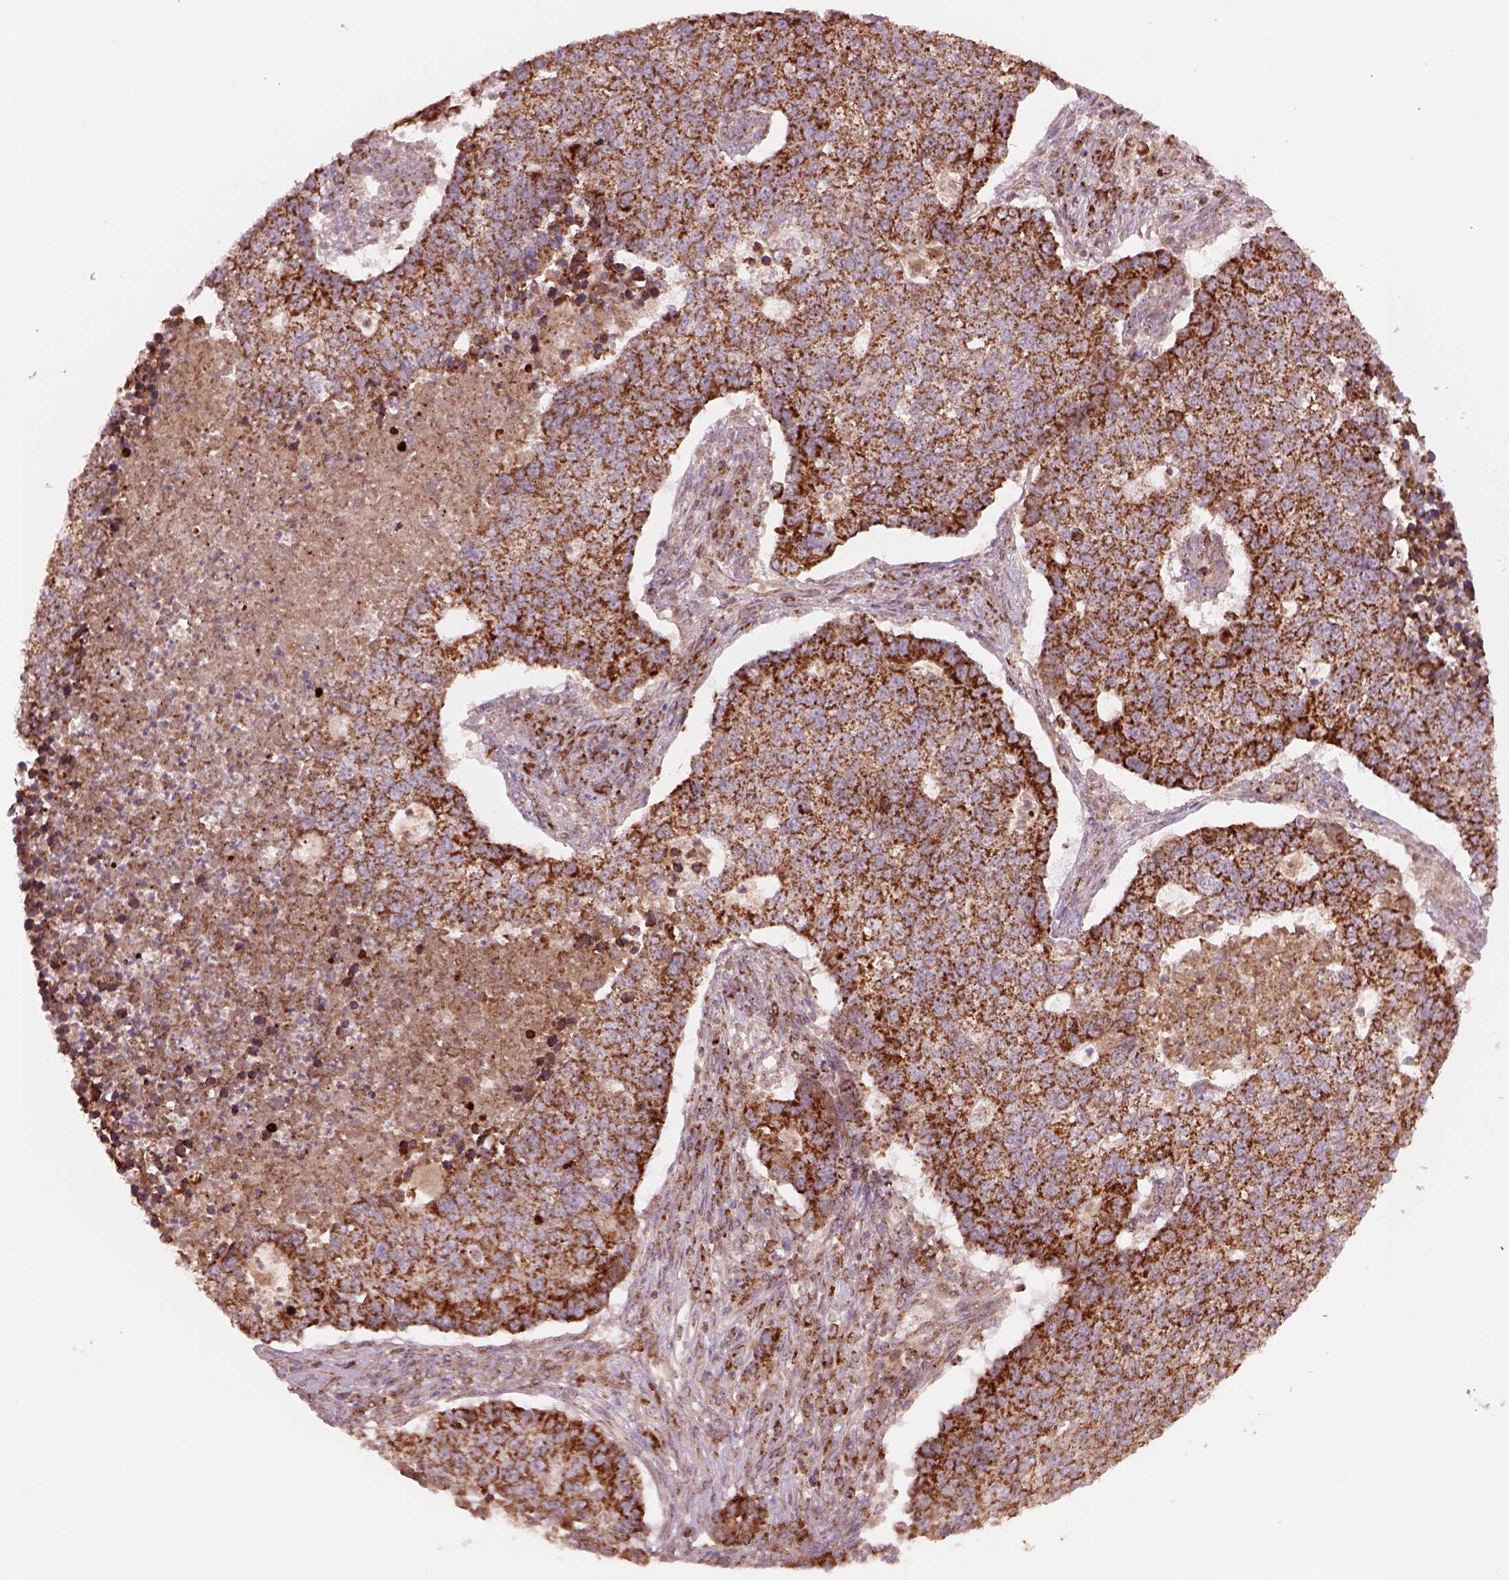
{"staining": {"intensity": "strong", "quantity": ">75%", "location": "cytoplasmic/membranous"}, "tissue": "lung cancer", "cell_type": "Tumor cells", "image_type": "cancer", "snomed": [{"axis": "morphology", "description": "Adenocarcinoma, NOS"}, {"axis": "topography", "description": "Lung"}], "caption": "Human lung cancer stained with a protein marker reveals strong staining in tumor cells.", "gene": "SLC25A5", "patient": {"sex": "male", "age": 57}}